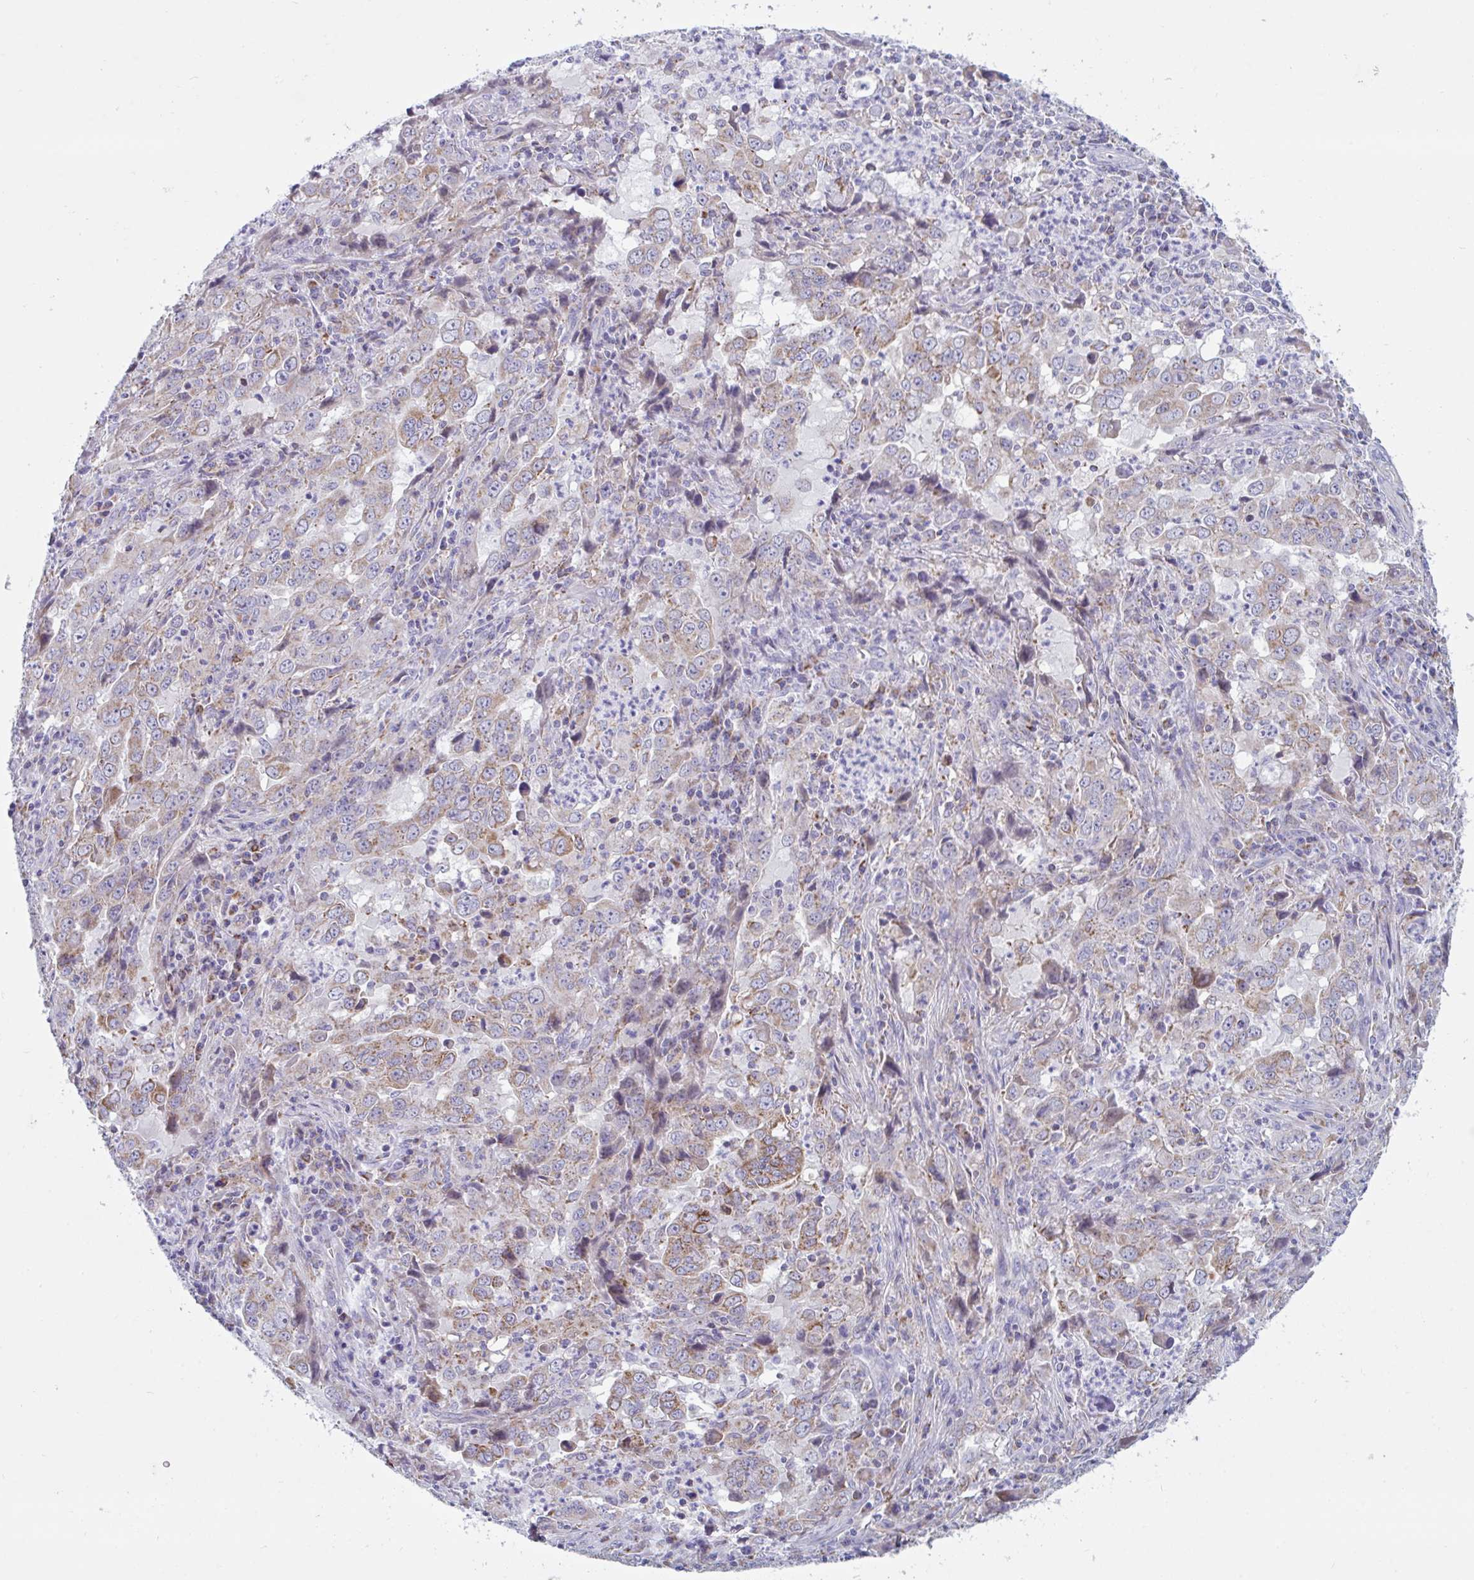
{"staining": {"intensity": "moderate", "quantity": ">75%", "location": "cytoplasmic/membranous"}, "tissue": "lung cancer", "cell_type": "Tumor cells", "image_type": "cancer", "snomed": [{"axis": "morphology", "description": "Adenocarcinoma, NOS"}, {"axis": "topography", "description": "Lung"}], "caption": "The photomicrograph demonstrates a brown stain indicating the presence of a protein in the cytoplasmic/membranous of tumor cells in lung adenocarcinoma.", "gene": "BCAT2", "patient": {"sex": "male", "age": 67}}